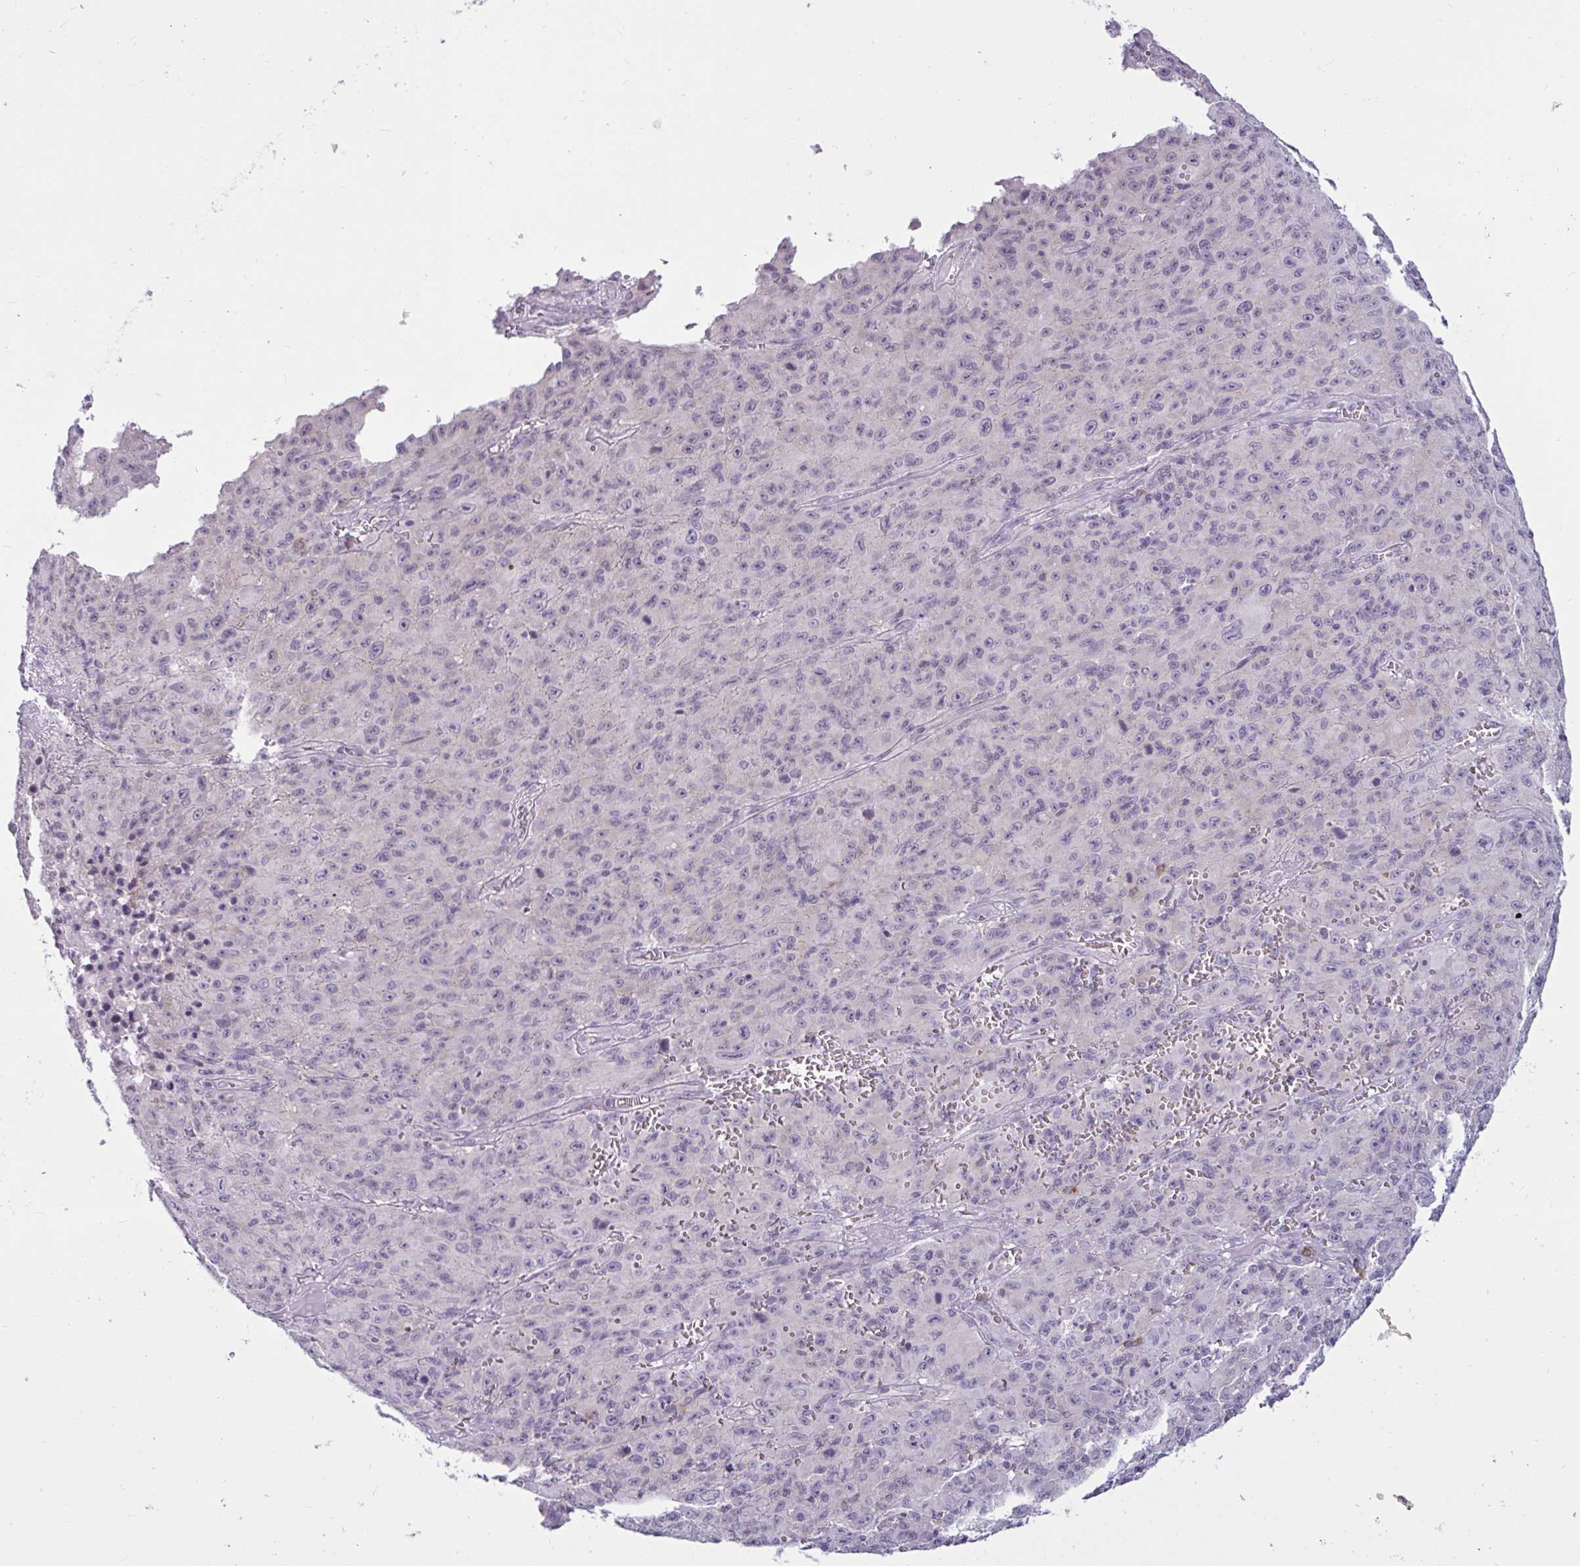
{"staining": {"intensity": "negative", "quantity": "none", "location": "none"}, "tissue": "melanoma", "cell_type": "Tumor cells", "image_type": "cancer", "snomed": [{"axis": "morphology", "description": "Malignant melanoma, NOS"}, {"axis": "topography", "description": "Skin"}], "caption": "This is an IHC histopathology image of human malignant melanoma. There is no staining in tumor cells.", "gene": "TBC1D4", "patient": {"sex": "male", "age": 46}}